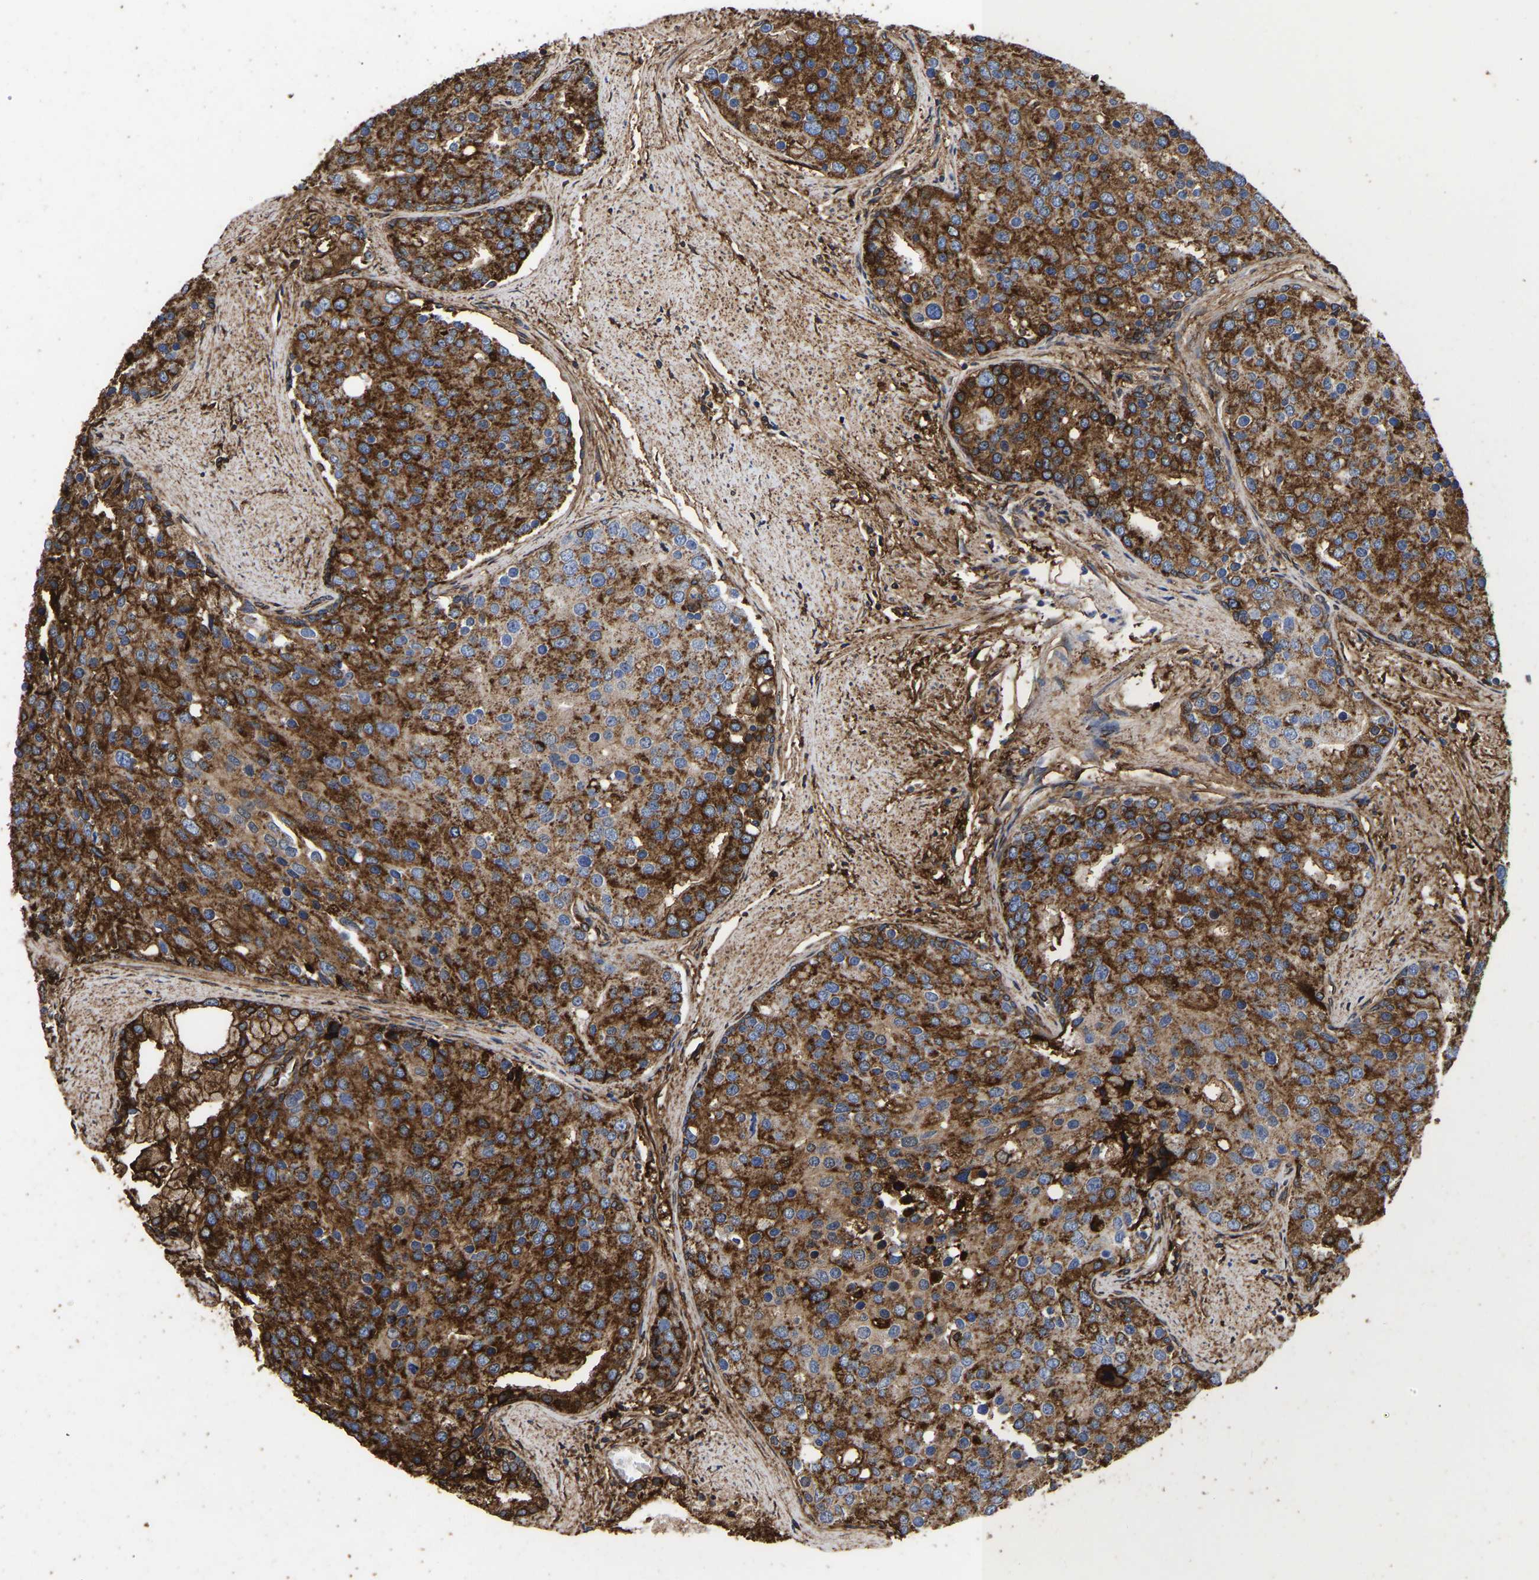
{"staining": {"intensity": "strong", "quantity": ">75%", "location": "cytoplasmic/membranous"}, "tissue": "prostate cancer", "cell_type": "Tumor cells", "image_type": "cancer", "snomed": [{"axis": "morphology", "description": "Adenocarcinoma, High grade"}, {"axis": "topography", "description": "Prostate"}], "caption": "IHC of human adenocarcinoma (high-grade) (prostate) reveals high levels of strong cytoplasmic/membranous expression in about >75% of tumor cells.", "gene": "LIF", "patient": {"sex": "male", "age": 50}}